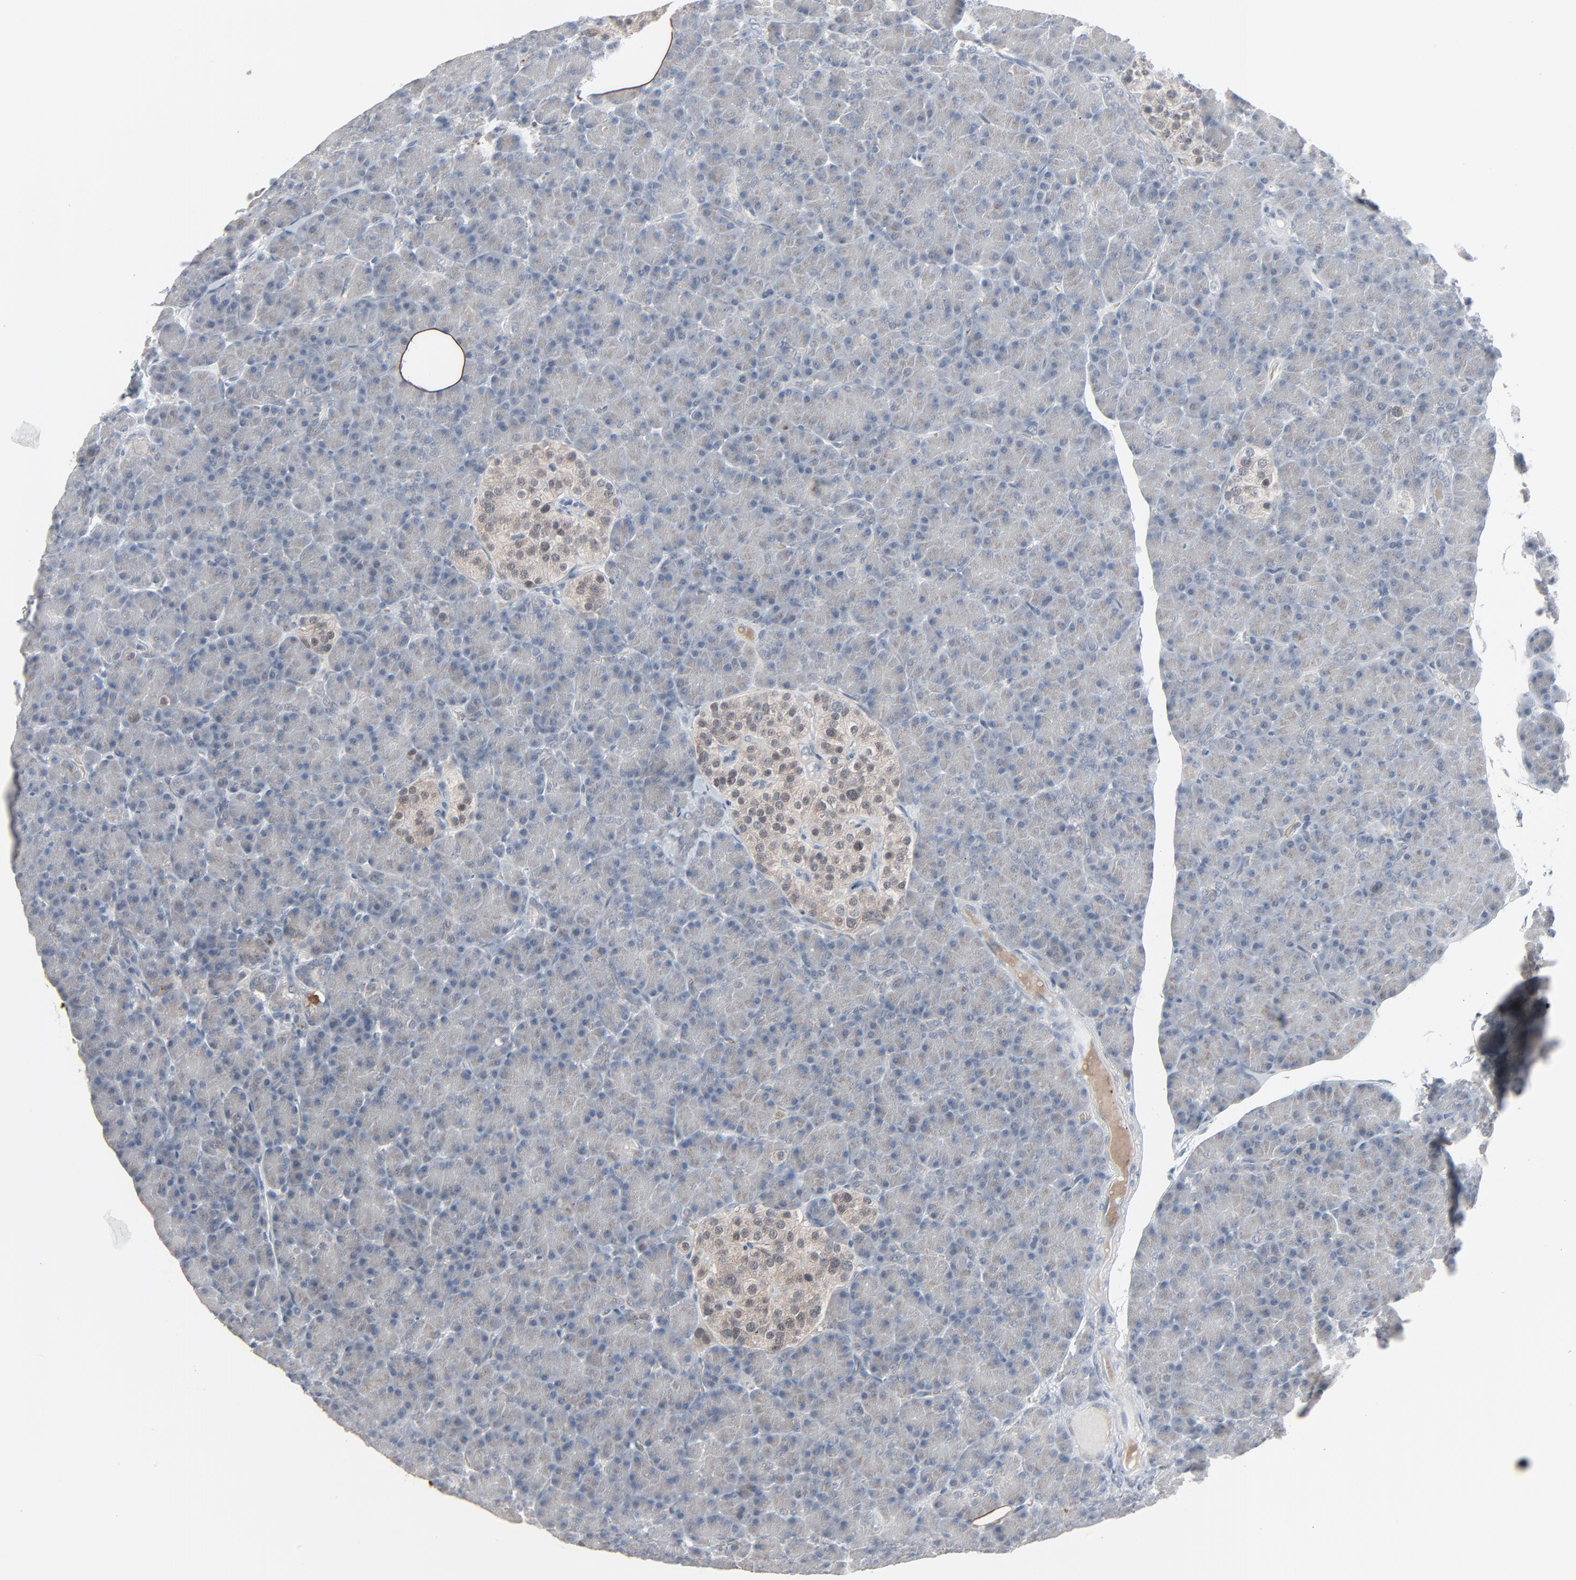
{"staining": {"intensity": "negative", "quantity": "none", "location": "none"}, "tissue": "pancreas", "cell_type": "Exocrine glandular cells", "image_type": "normal", "snomed": [{"axis": "morphology", "description": "Normal tissue, NOS"}, {"axis": "topography", "description": "Pancreas"}], "caption": "A high-resolution histopathology image shows immunohistochemistry (IHC) staining of normal pancreas, which reveals no significant positivity in exocrine glandular cells. The staining was performed using DAB to visualize the protein expression in brown, while the nuclei were stained in blue with hematoxylin (Magnification: 20x).", "gene": "SAGE1", "patient": {"sex": "female", "age": 43}}